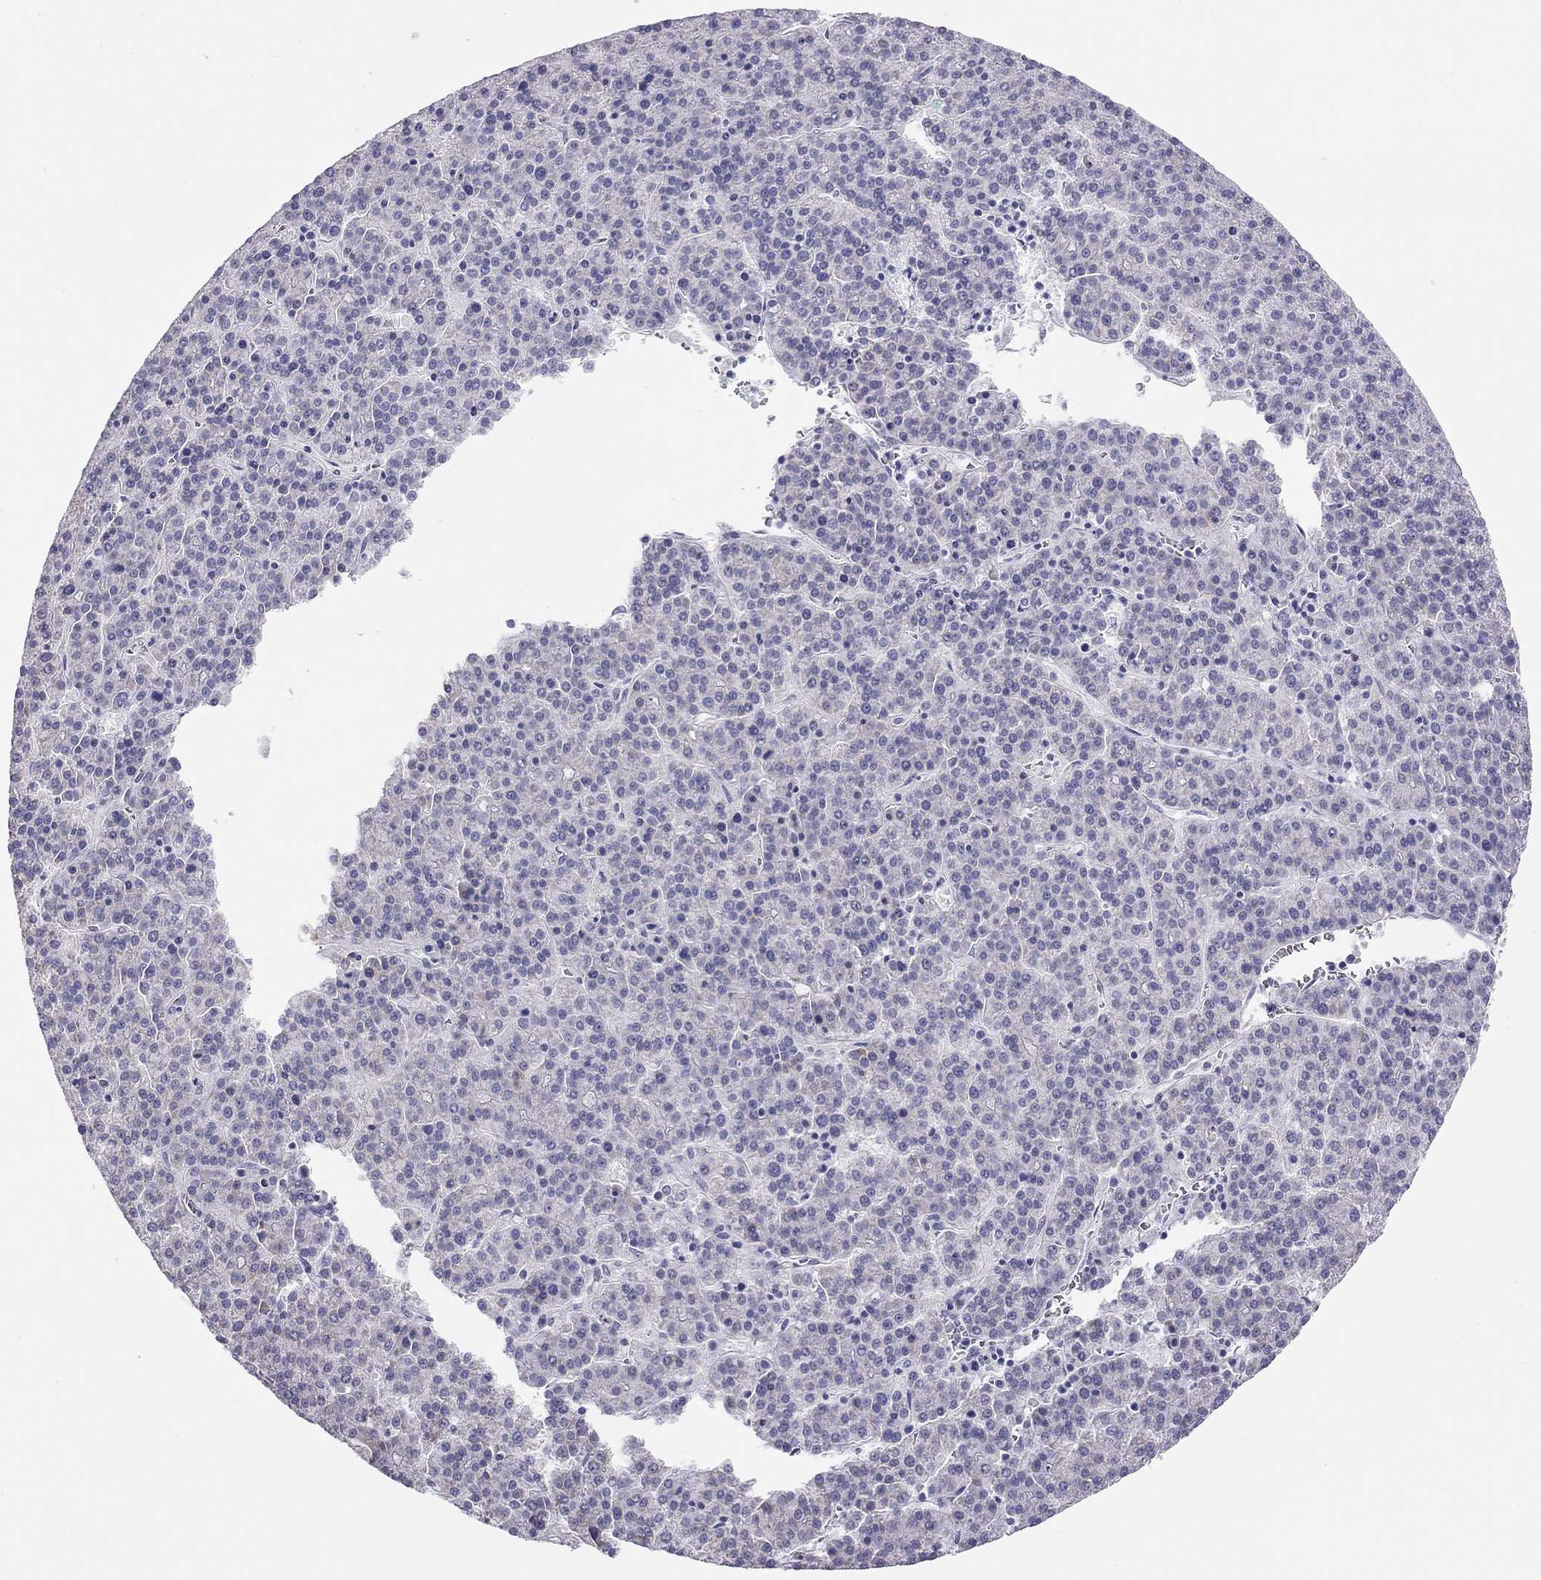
{"staining": {"intensity": "negative", "quantity": "none", "location": "none"}, "tissue": "liver cancer", "cell_type": "Tumor cells", "image_type": "cancer", "snomed": [{"axis": "morphology", "description": "Carcinoma, Hepatocellular, NOS"}, {"axis": "topography", "description": "Liver"}], "caption": "Liver cancer (hepatocellular carcinoma) stained for a protein using immunohistochemistry (IHC) demonstrates no expression tumor cells.", "gene": "KCNV2", "patient": {"sex": "female", "age": 58}}